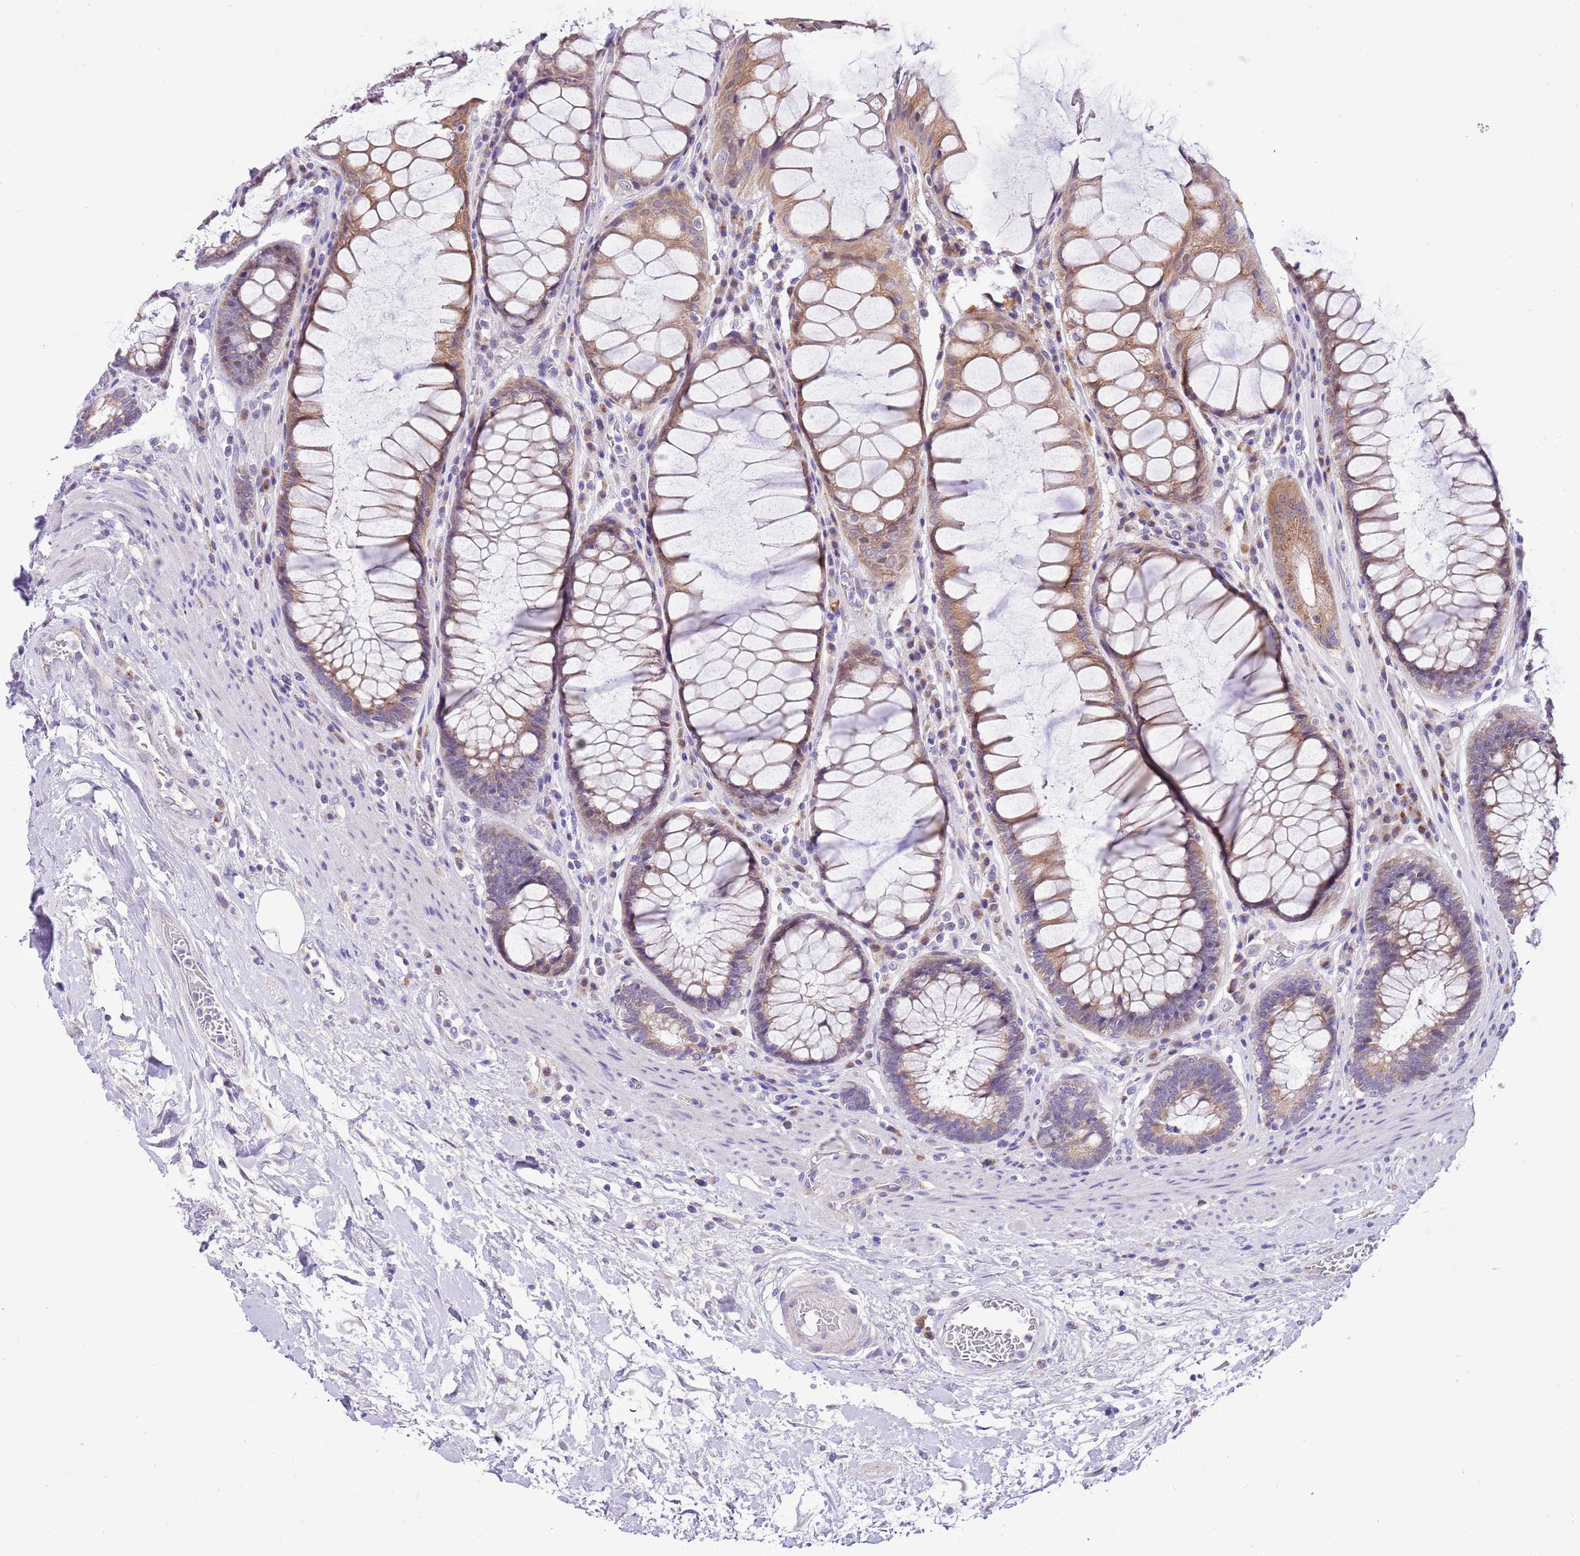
{"staining": {"intensity": "moderate", "quantity": ">75%", "location": "cytoplasmic/membranous"}, "tissue": "rectum", "cell_type": "Glandular cells", "image_type": "normal", "snomed": [{"axis": "morphology", "description": "Normal tissue, NOS"}, {"axis": "topography", "description": "Rectum"}], "caption": "Human rectum stained with a brown dye displays moderate cytoplasmic/membranous positive staining in about >75% of glandular cells.", "gene": "COX17", "patient": {"sex": "male", "age": 64}}